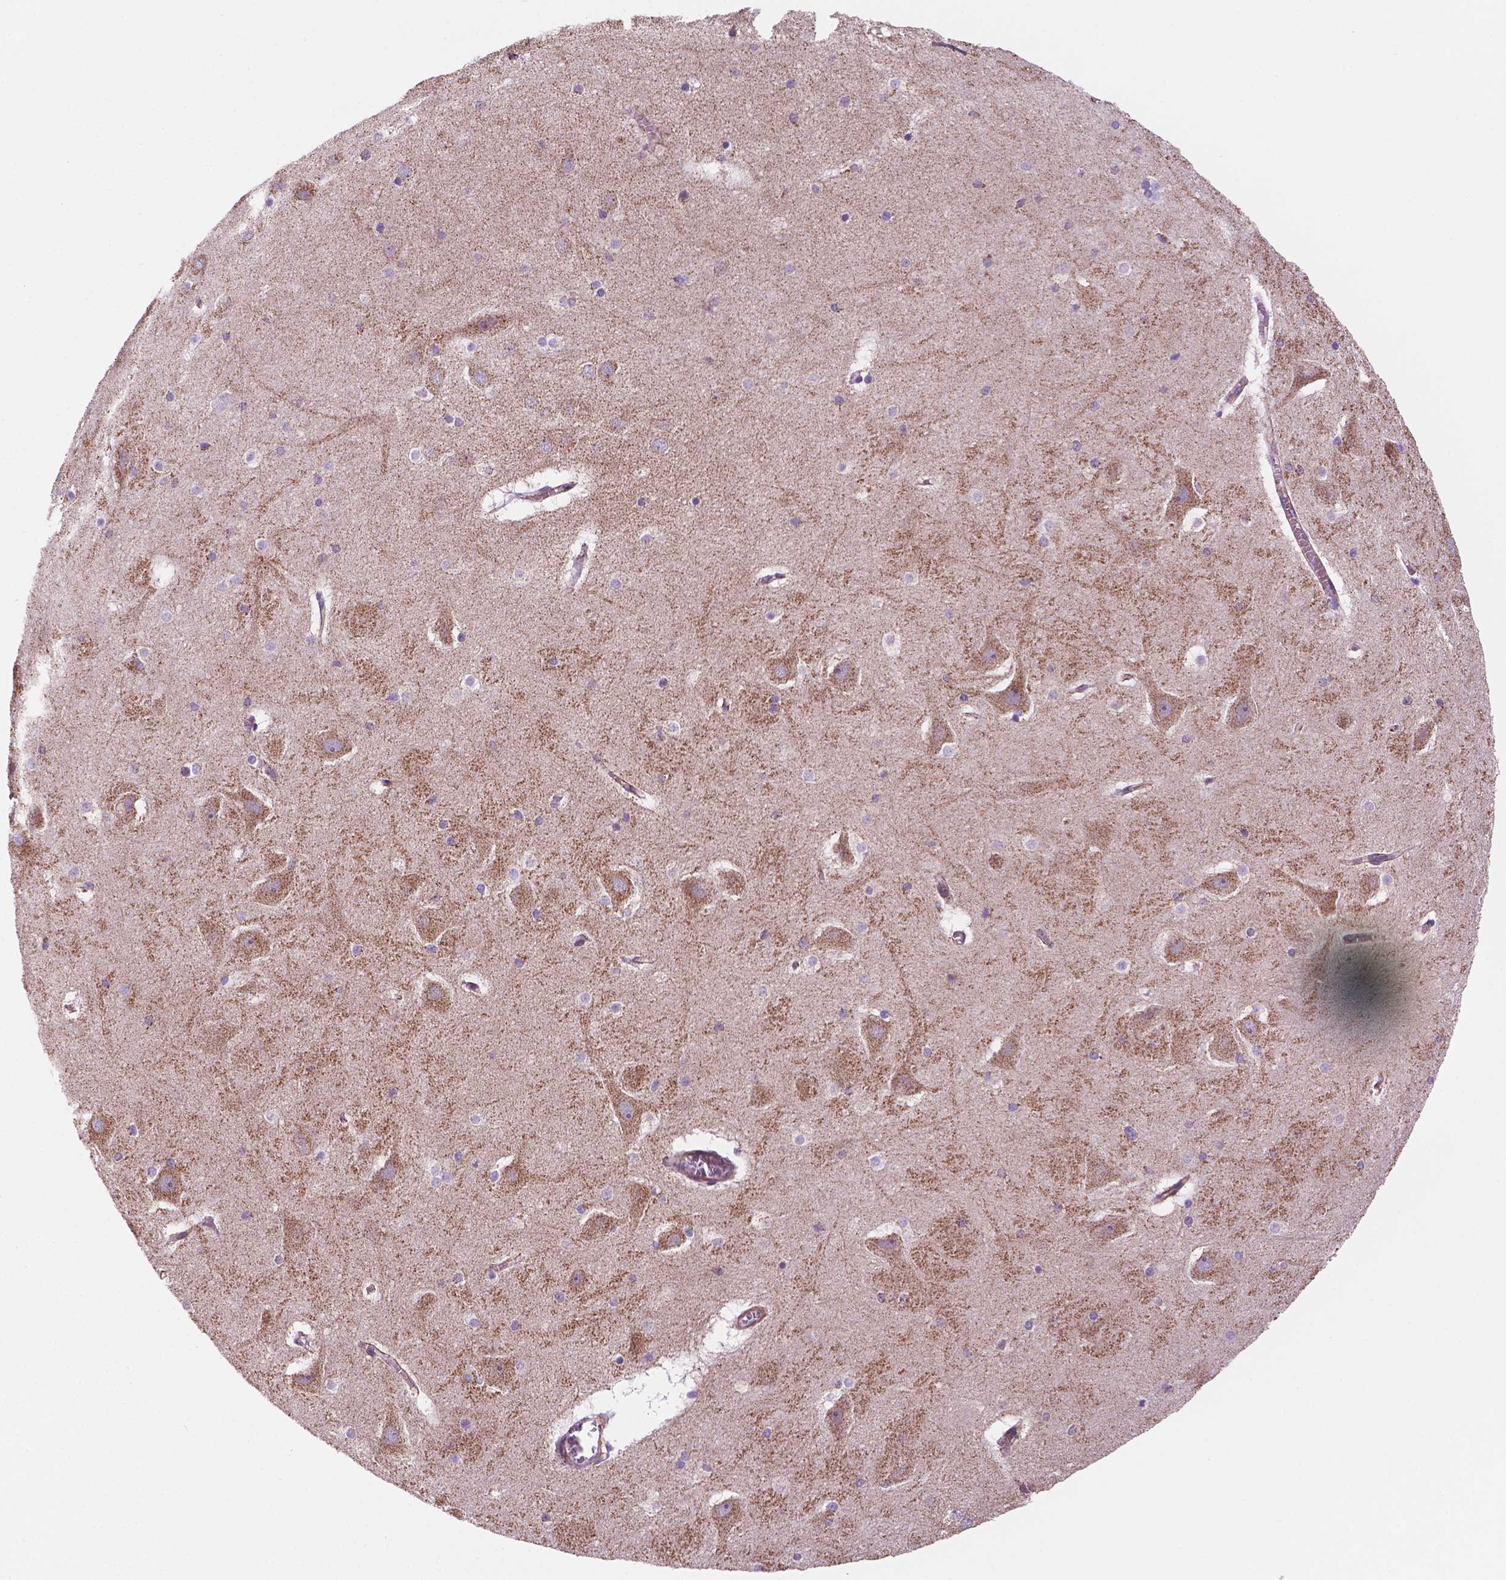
{"staining": {"intensity": "moderate", "quantity": "<25%", "location": "cytoplasmic/membranous"}, "tissue": "hippocampus", "cell_type": "Glial cells", "image_type": "normal", "snomed": [{"axis": "morphology", "description": "Normal tissue, NOS"}, {"axis": "topography", "description": "Hippocampus"}], "caption": "The image reveals immunohistochemical staining of normal hippocampus. There is moderate cytoplasmic/membranous staining is identified in about <25% of glial cells.", "gene": "GEMIN4", "patient": {"sex": "male", "age": 45}}